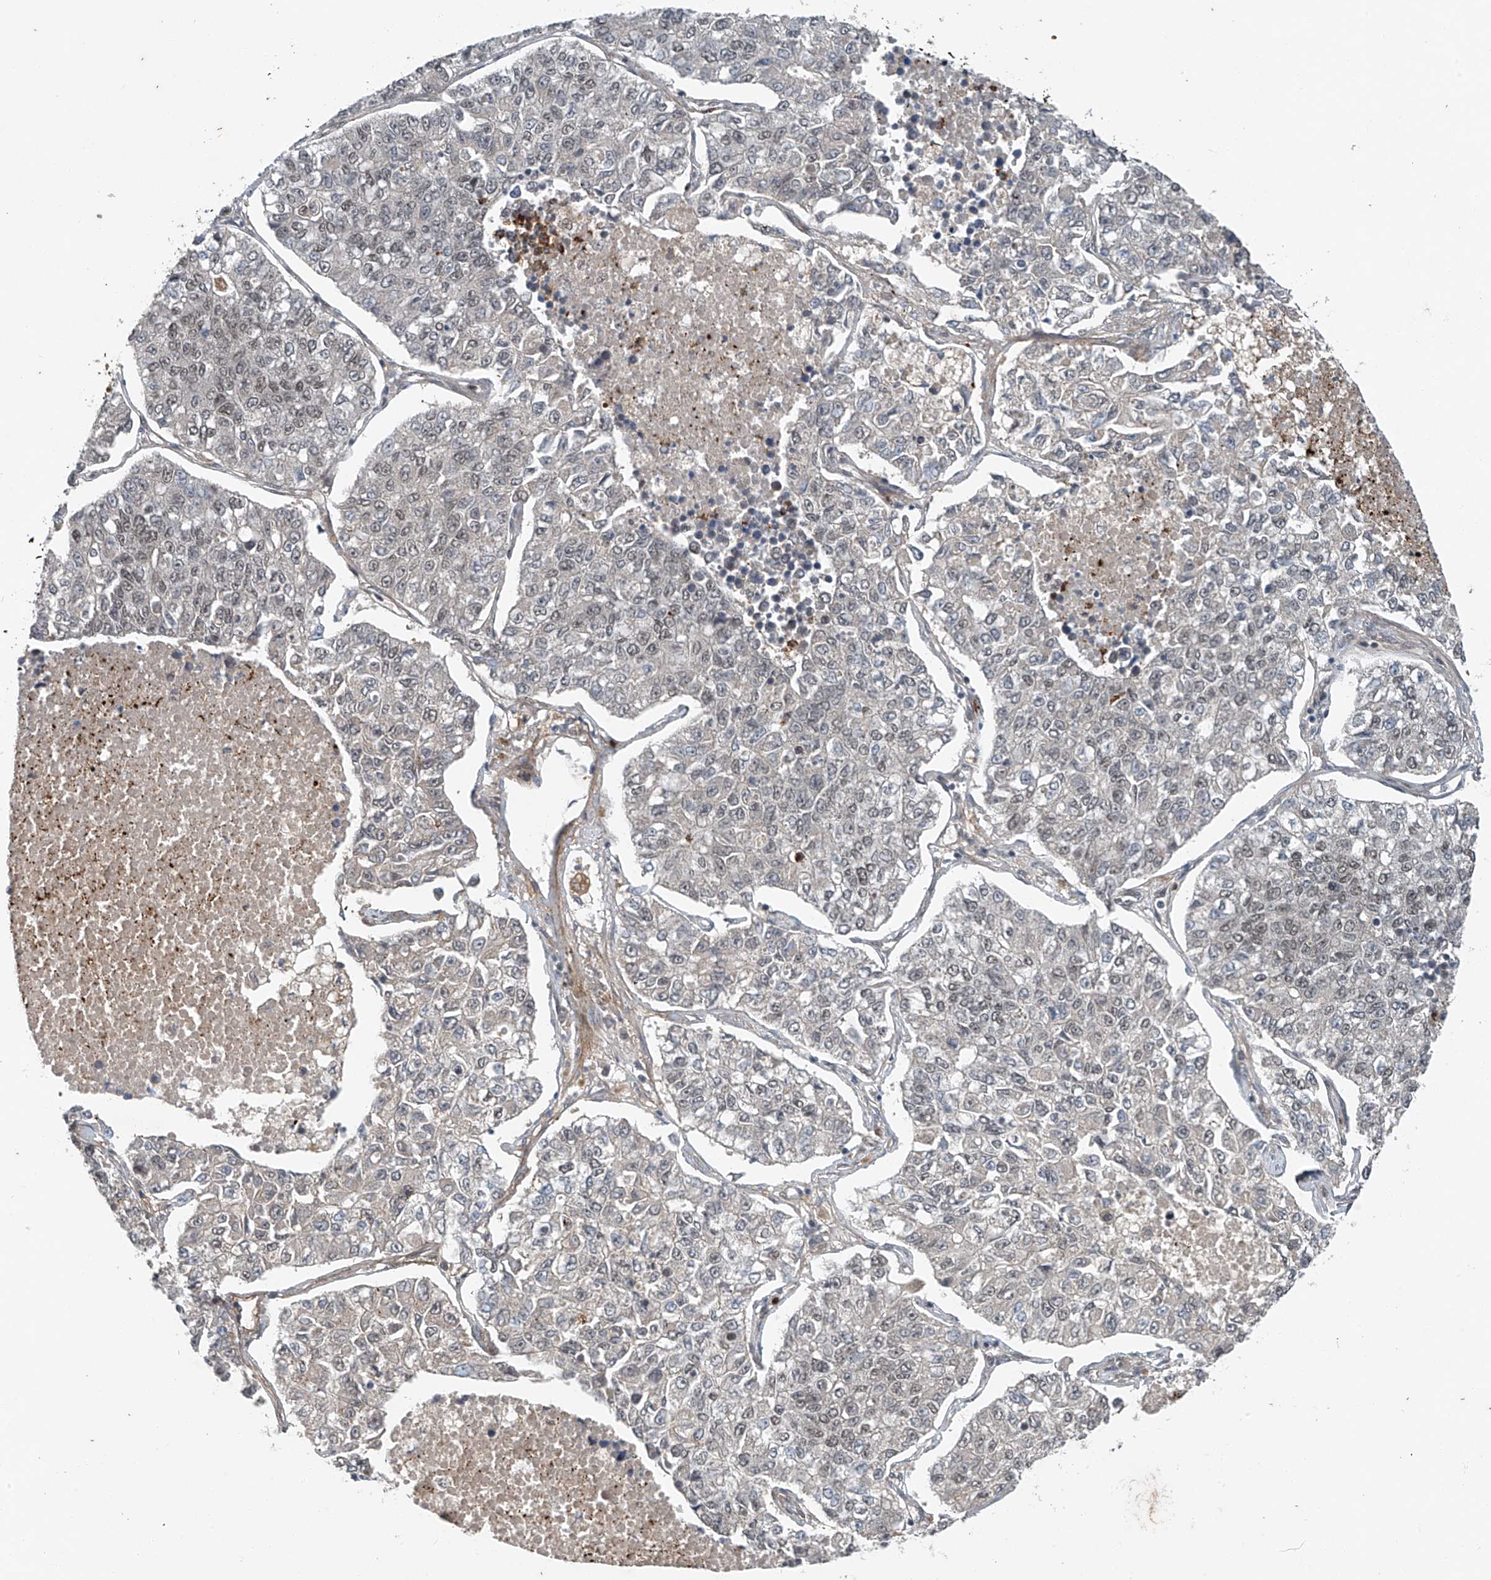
{"staining": {"intensity": "weak", "quantity": "25%-75%", "location": "nuclear"}, "tissue": "lung cancer", "cell_type": "Tumor cells", "image_type": "cancer", "snomed": [{"axis": "morphology", "description": "Adenocarcinoma, NOS"}, {"axis": "topography", "description": "Lung"}], "caption": "A micrograph of adenocarcinoma (lung) stained for a protein shows weak nuclear brown staining in tumor cells.", "gene": "TAF8", "patient": {"sex": "male", "age": 49}}